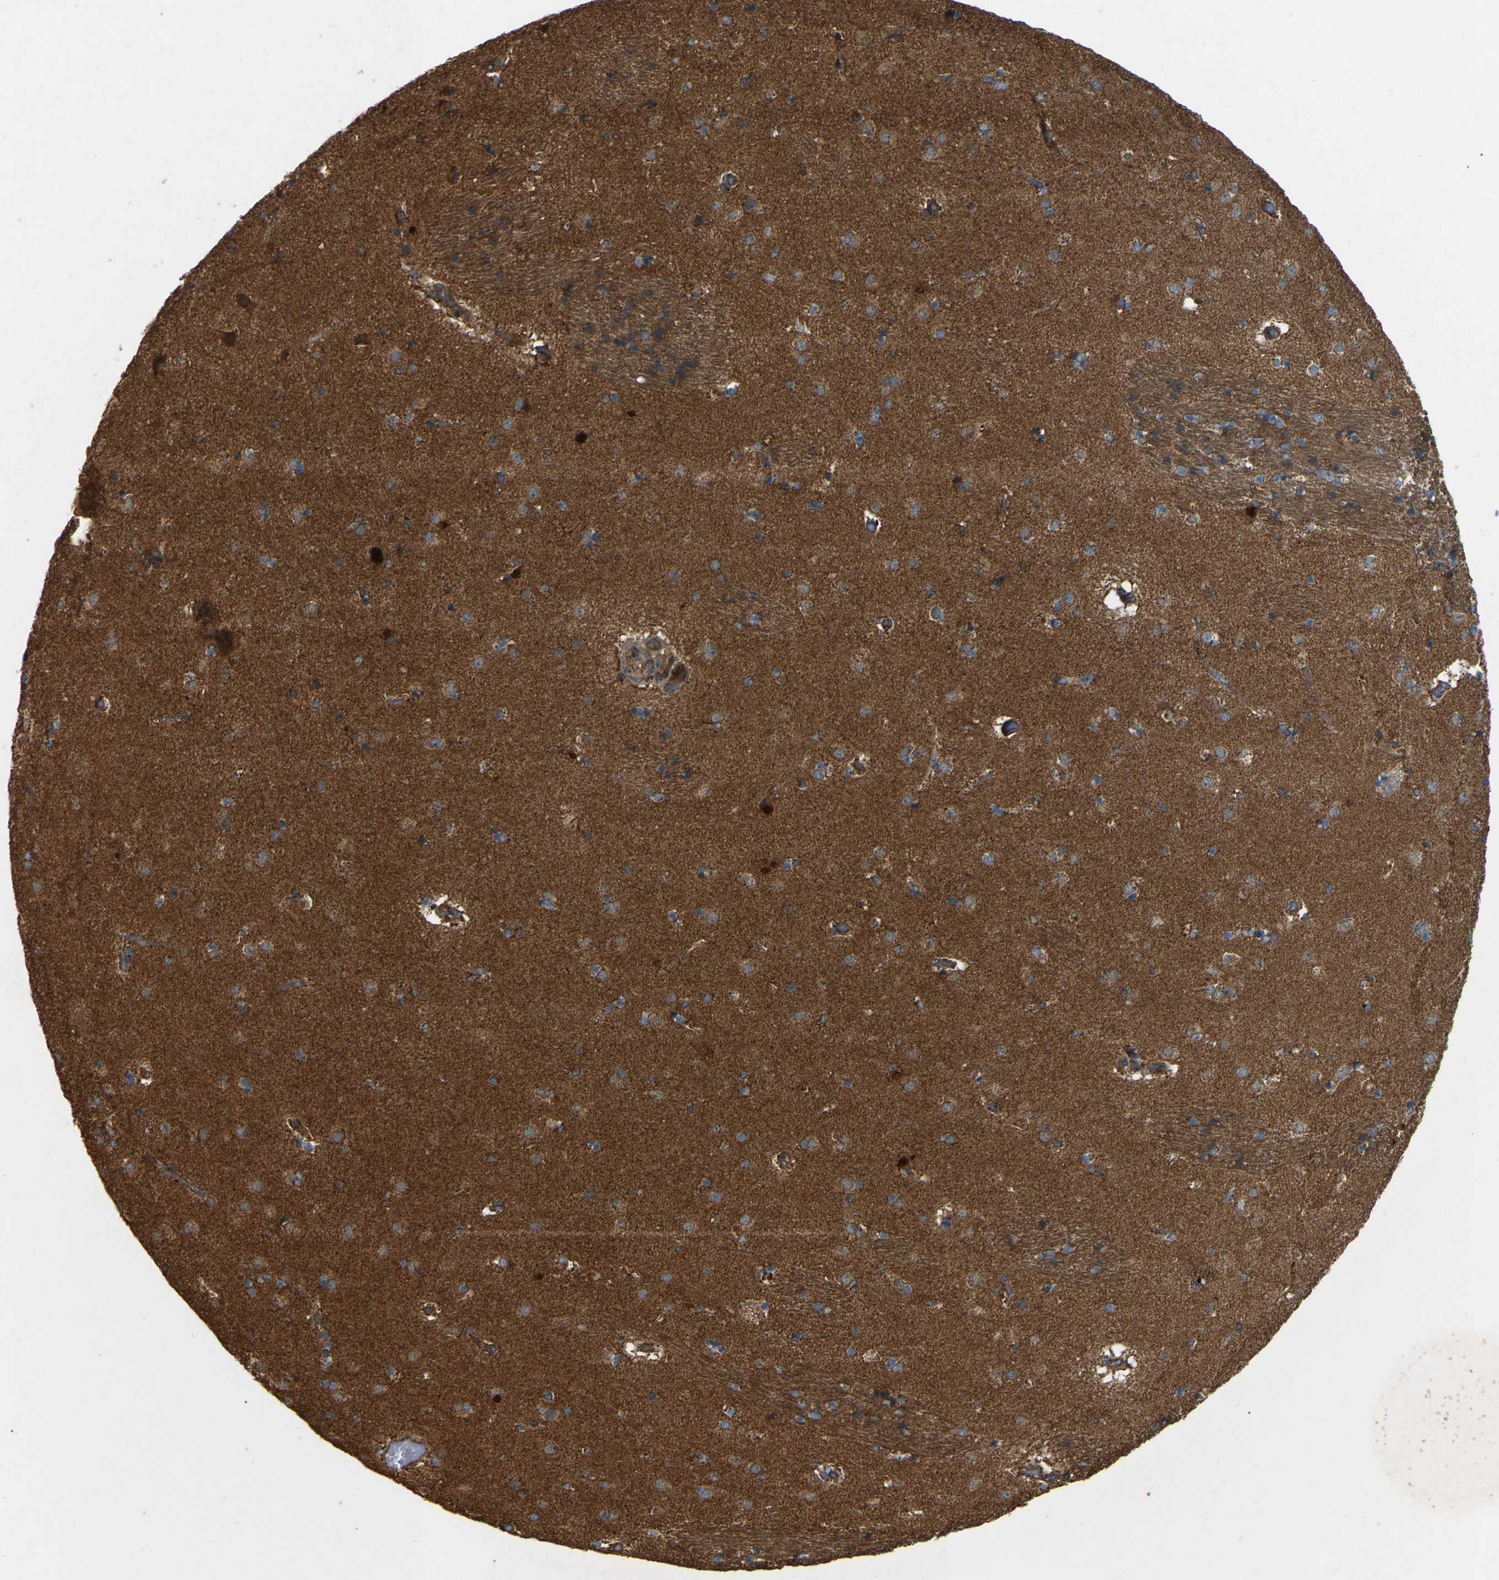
{"staining": {"intensity": "moderate", "quantity": "25%-75%", "location": "cytoplasmic/membranous"}, "tissue": "caudate", "cell_type": "Glial cells", "image_type": "normal", "snomed": [{"axis": "morphology", "description": "Normal tissue, NOS"}, {"axis": "topography", "description": "Lateral ventricle wall"}], "caption": "Immunohistochemical staining of benign caudate shows medium levels of moderate cytoplasmic/membranous expression in about 25%-75% of glial cells. The staining was performed using DAB (3,3'-diaminobenzidine), with brown indicating positive protein expression. Nuclei are stained blue with hematoxylin.", "gene": "SAMD9L", "patient": {"sex": "male", "age": 70}}